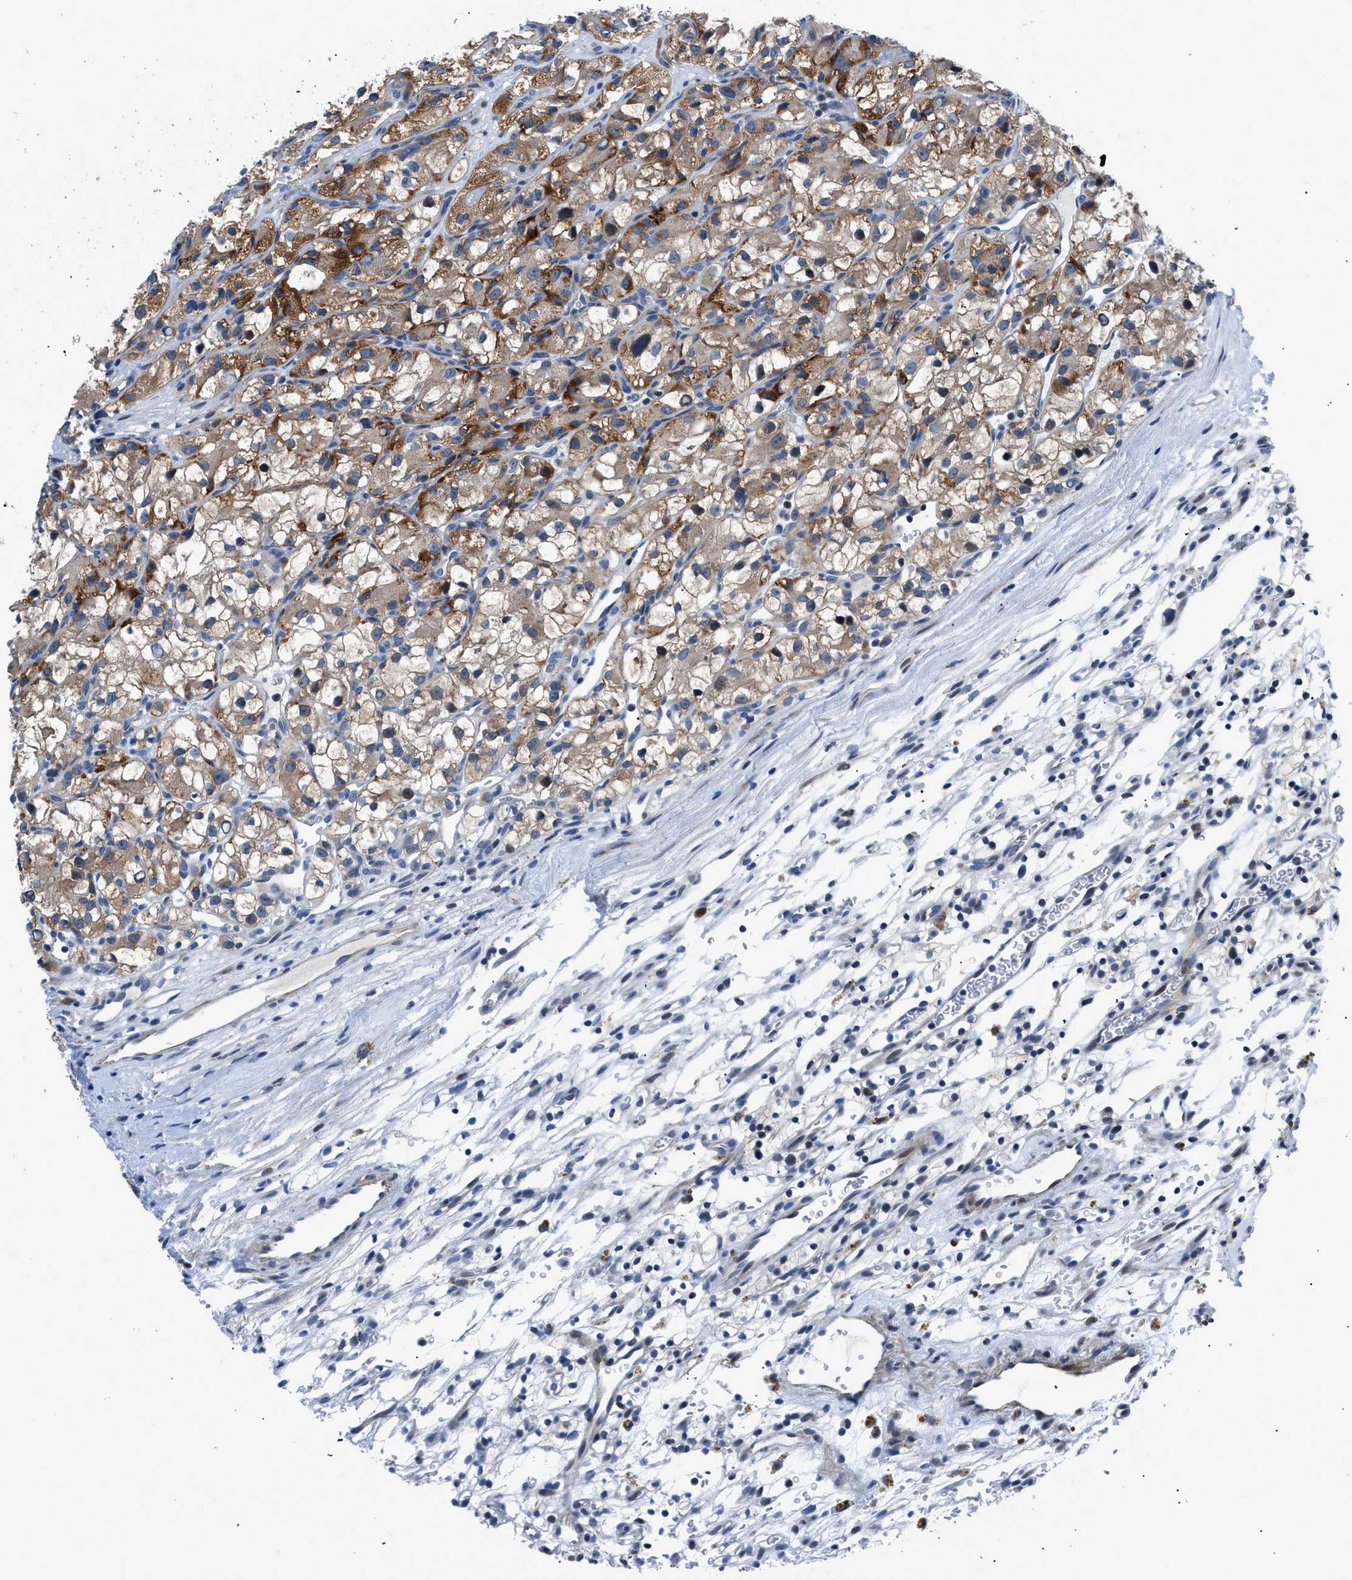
{"staining": {"intensity": "strong", "quantity": ">75%", "location": "cytoplasmic/membranous"}, "tissue": "renal cancer", "cell_type": "Tumor cells", "image_type": "cancer", "snomed": [{"axis": "morphology", "description": "Adenocarcinoma, NOS"}, {"axis": "topography", "description": "Kidney"}], "caption": "Human adenocarcinoma (renal) stained with a protein marker exhibits strong staining in tumor cells.", "gene": "UAP1", "patient": {"sex": "female", "age": 57}}